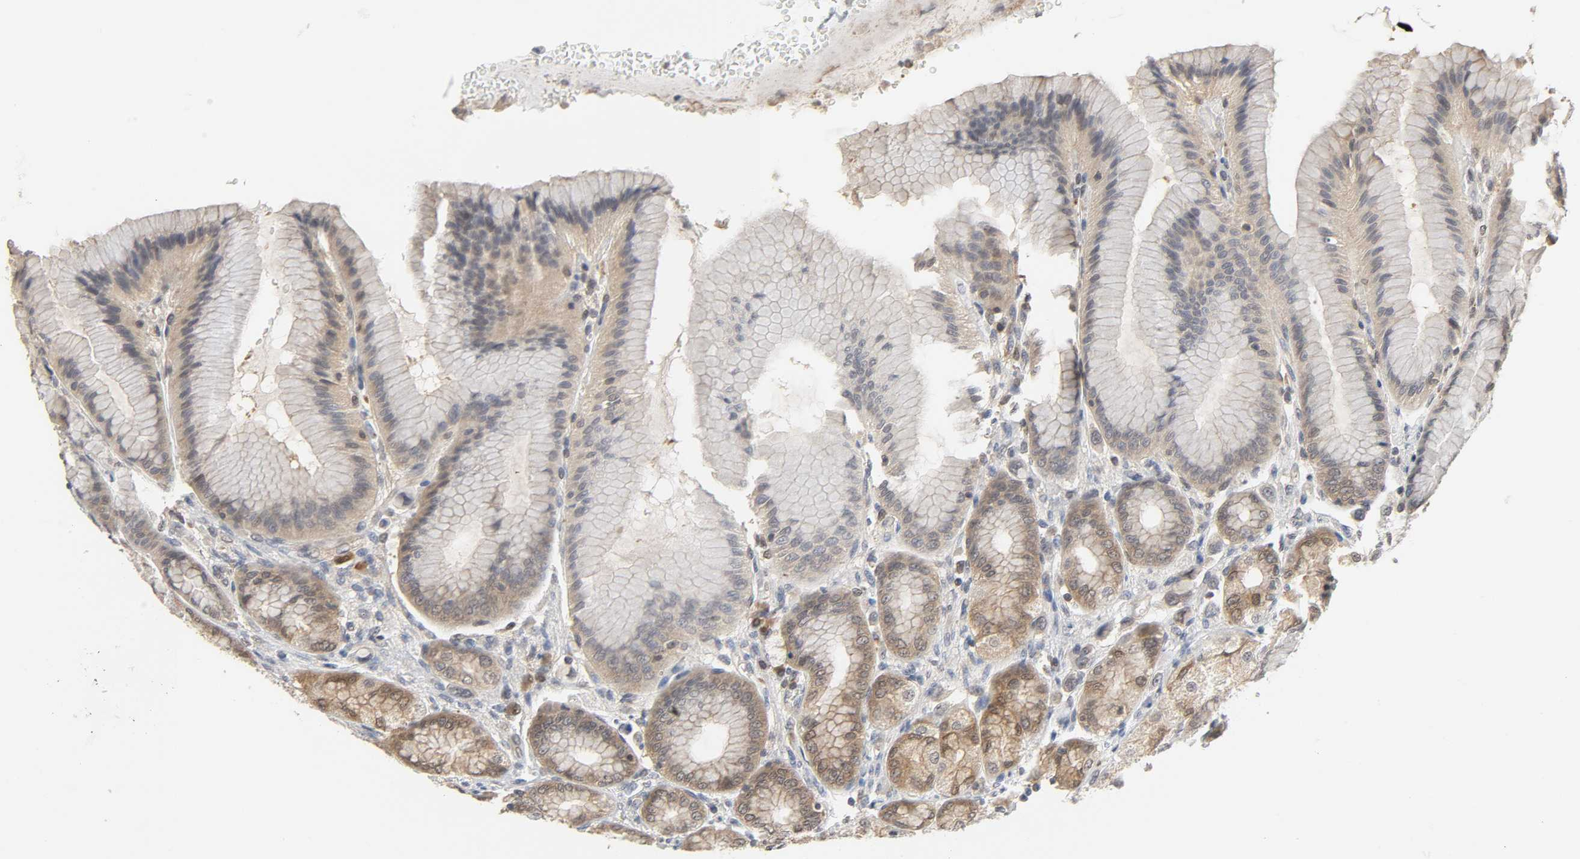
{"staining": {"intensity": "moderate", "quantity": "25%-75%", "location": "cytoplasmic/membranous,nuclear"}, "tissue": "stomach", "cell_type": "Glandular cells", "image_type": "normal", "snomed": [{"axis": "morphology", "description": "Normal tissue, NOS"}, {"axis": "morphology", "description": "Adenocarcinoma, NOS"}, {"axis": "topography", "description": "Stomach"}, {"axis": "topography", "description": "Stomach, lower"}], "caption": "Stomach stained with a protein marker demonstrates moderate staining in glandular cells.", "gene": "MIF", "patient": {"sex": "female", "age": 65}}